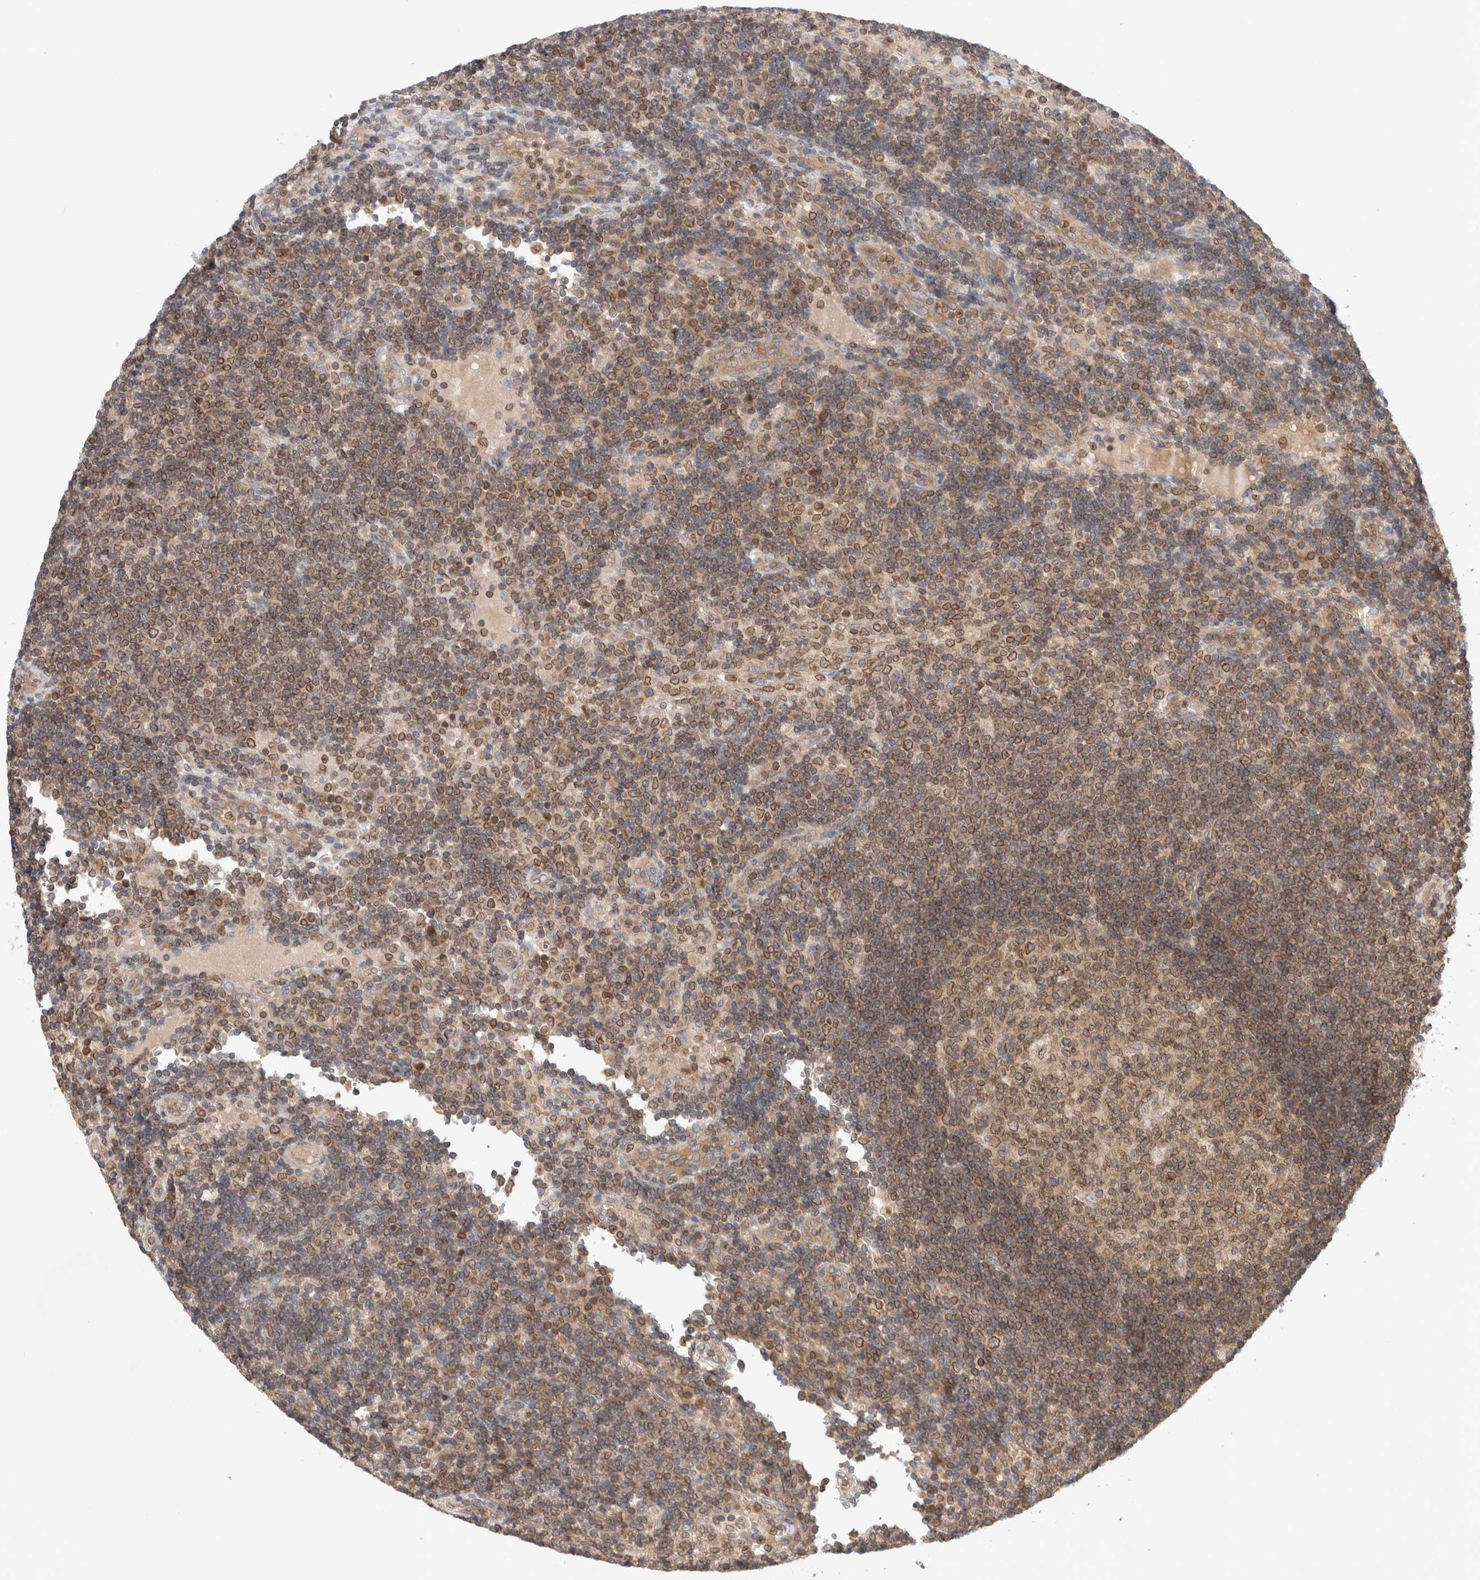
{"staining": {"intensity": "moderate", "quantity": ">75%", "location": "cytoplasmic/membranous,nuclear"}, "tissue": "lymph node", "cell_type": "Germinal center cells", "image_type": "normal", "snomed": [{"axis": "morphology", "description": "Normal tissue, NOS"}, {"axis": "topography", "description": "Lymph node"}], "caption": "This histopathology image shows unremarkable lymph node stained with IHC to label a protein in brown. The cytoplasmic/membranous,nuclear of germinal center cells show moderate positivity for the protein. Nuclei are counter-stained blue.", "gene": "SIKE1", "patient": {"sex": "female", "age": 53}}